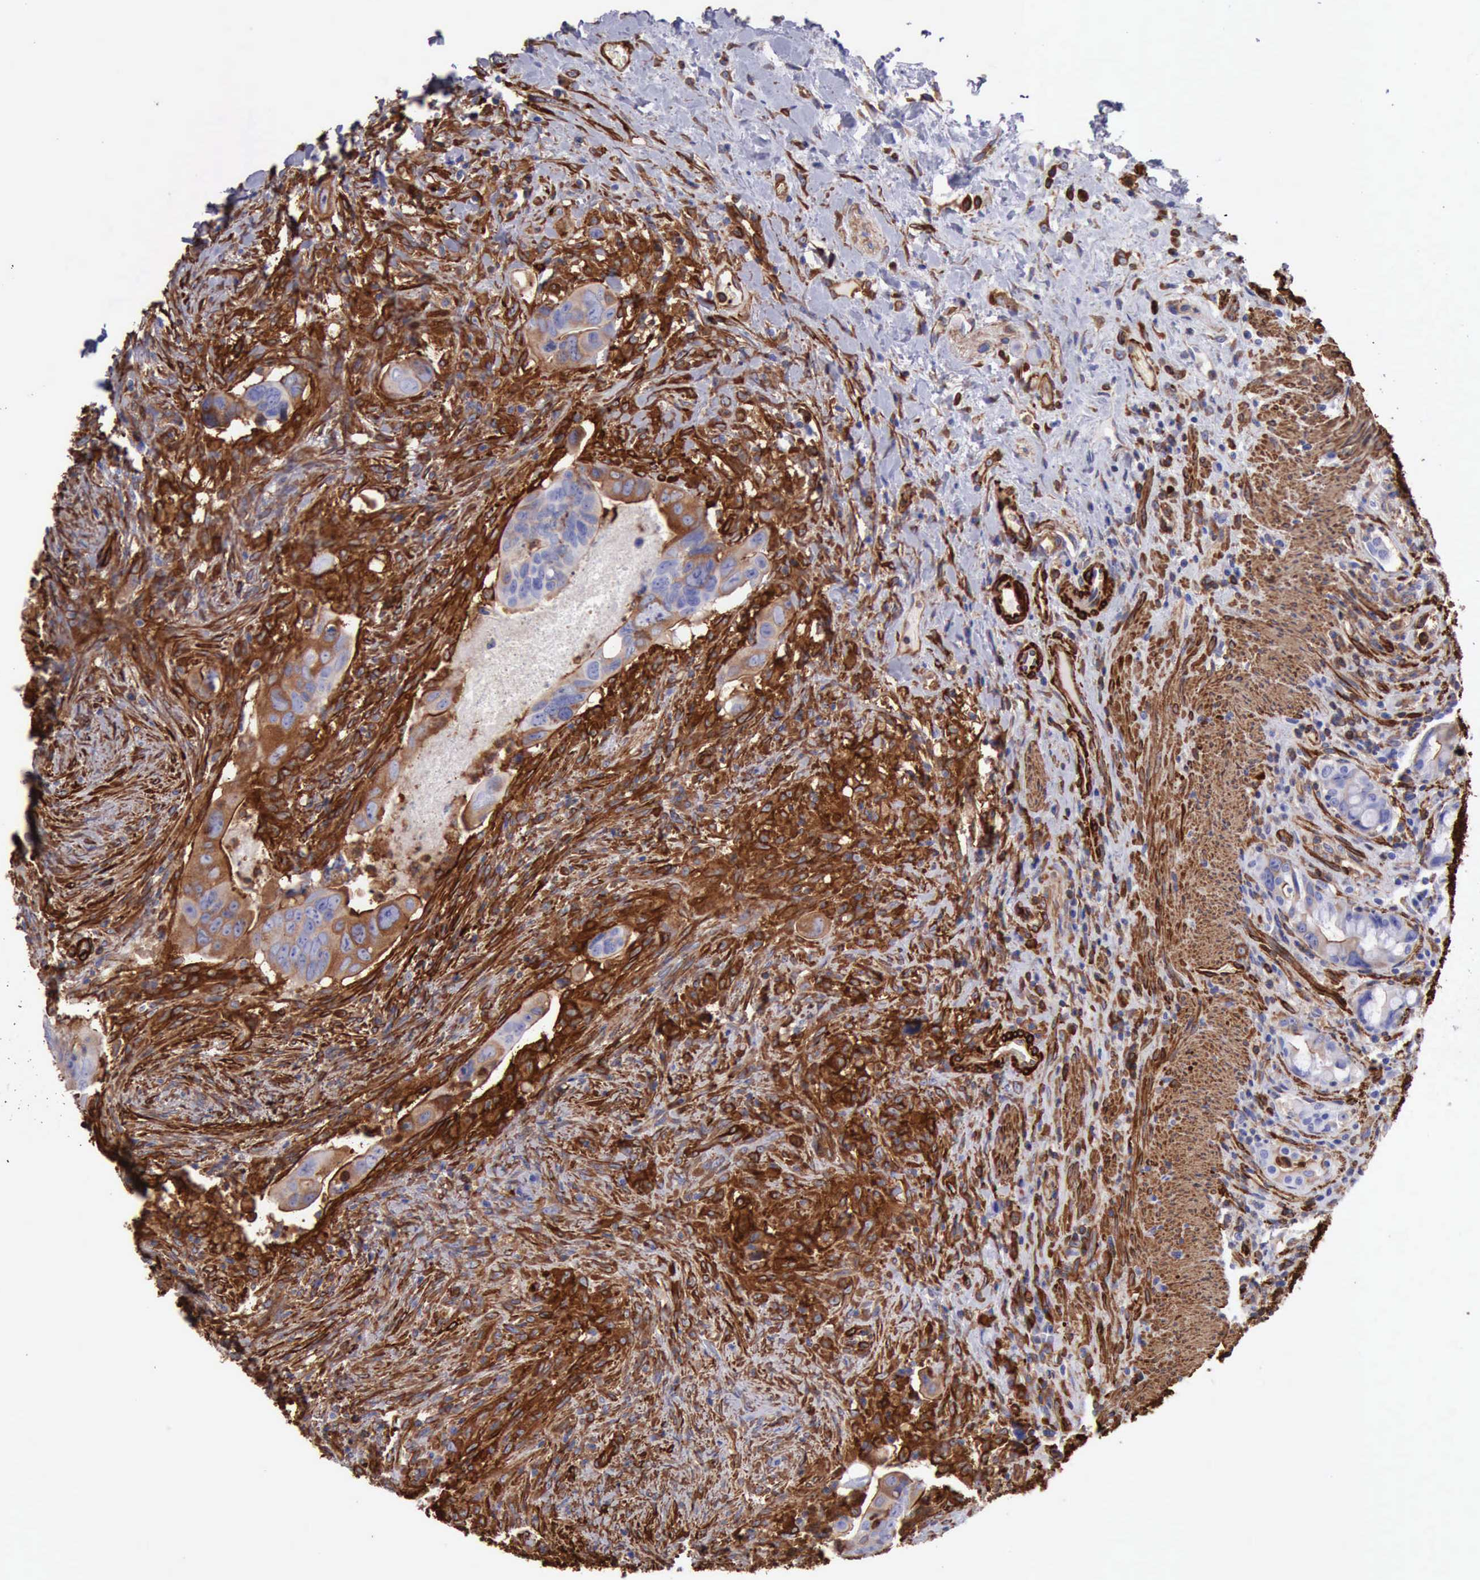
{"staining": {"intensity": "negative", "quantity": "none", "location": "none"}, "tissue": "colorectal cancer", "cell_type": "Tumor cells", "image_type": "cancer", "snomed": [{"axis": "morphology", "description": "Adenocarcinoma, NOS"}, {"axis": "topography", "description": "Rectum"}], "caption": "DAB immunohistochemical staining of human colorectal cancer reveals no significant staining in tumor cells.", "gene": "FLNA", "patient": {"sex": "male", "age": 53}}